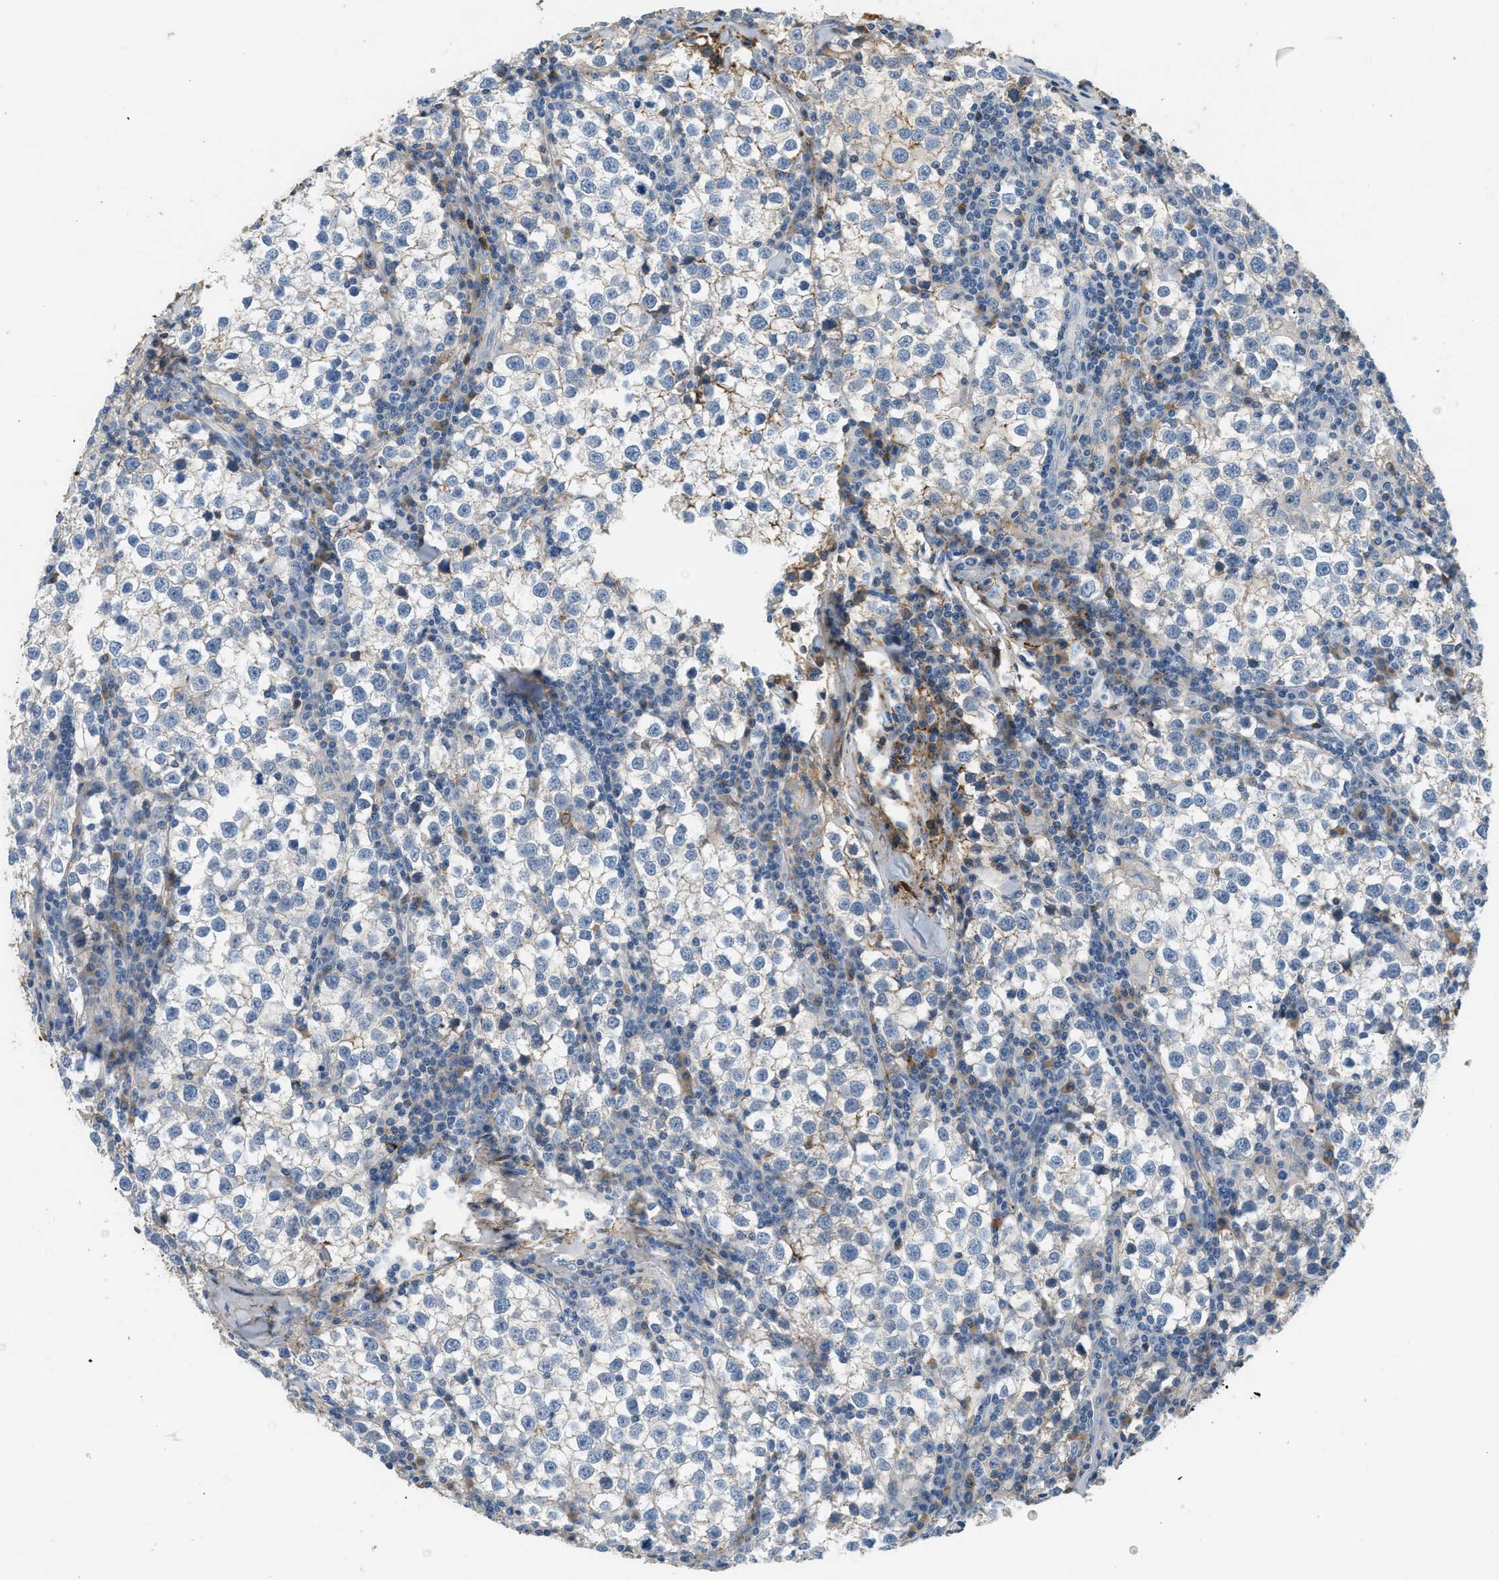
{"staining": {"intensity": "negative", "quantity": "none", "location": "none"}, "tissue": "testis cancer", "cell_type": "Tumor cells", "image_type": "cancer", "snomed": [{"axis": "morphology", "description": "Seminoma, NOS"}, {"axis": "morphology", "description": "Carcinoma, Embryonal, NOS"}, {"axis": "topography", "description": "Testis"}], "caption": "Tumor cells are negative for protein expression in human testis cancer (embryonal carcinoma).", "gene": "STC1", "patient": {"sex": "male", "age": 36}}